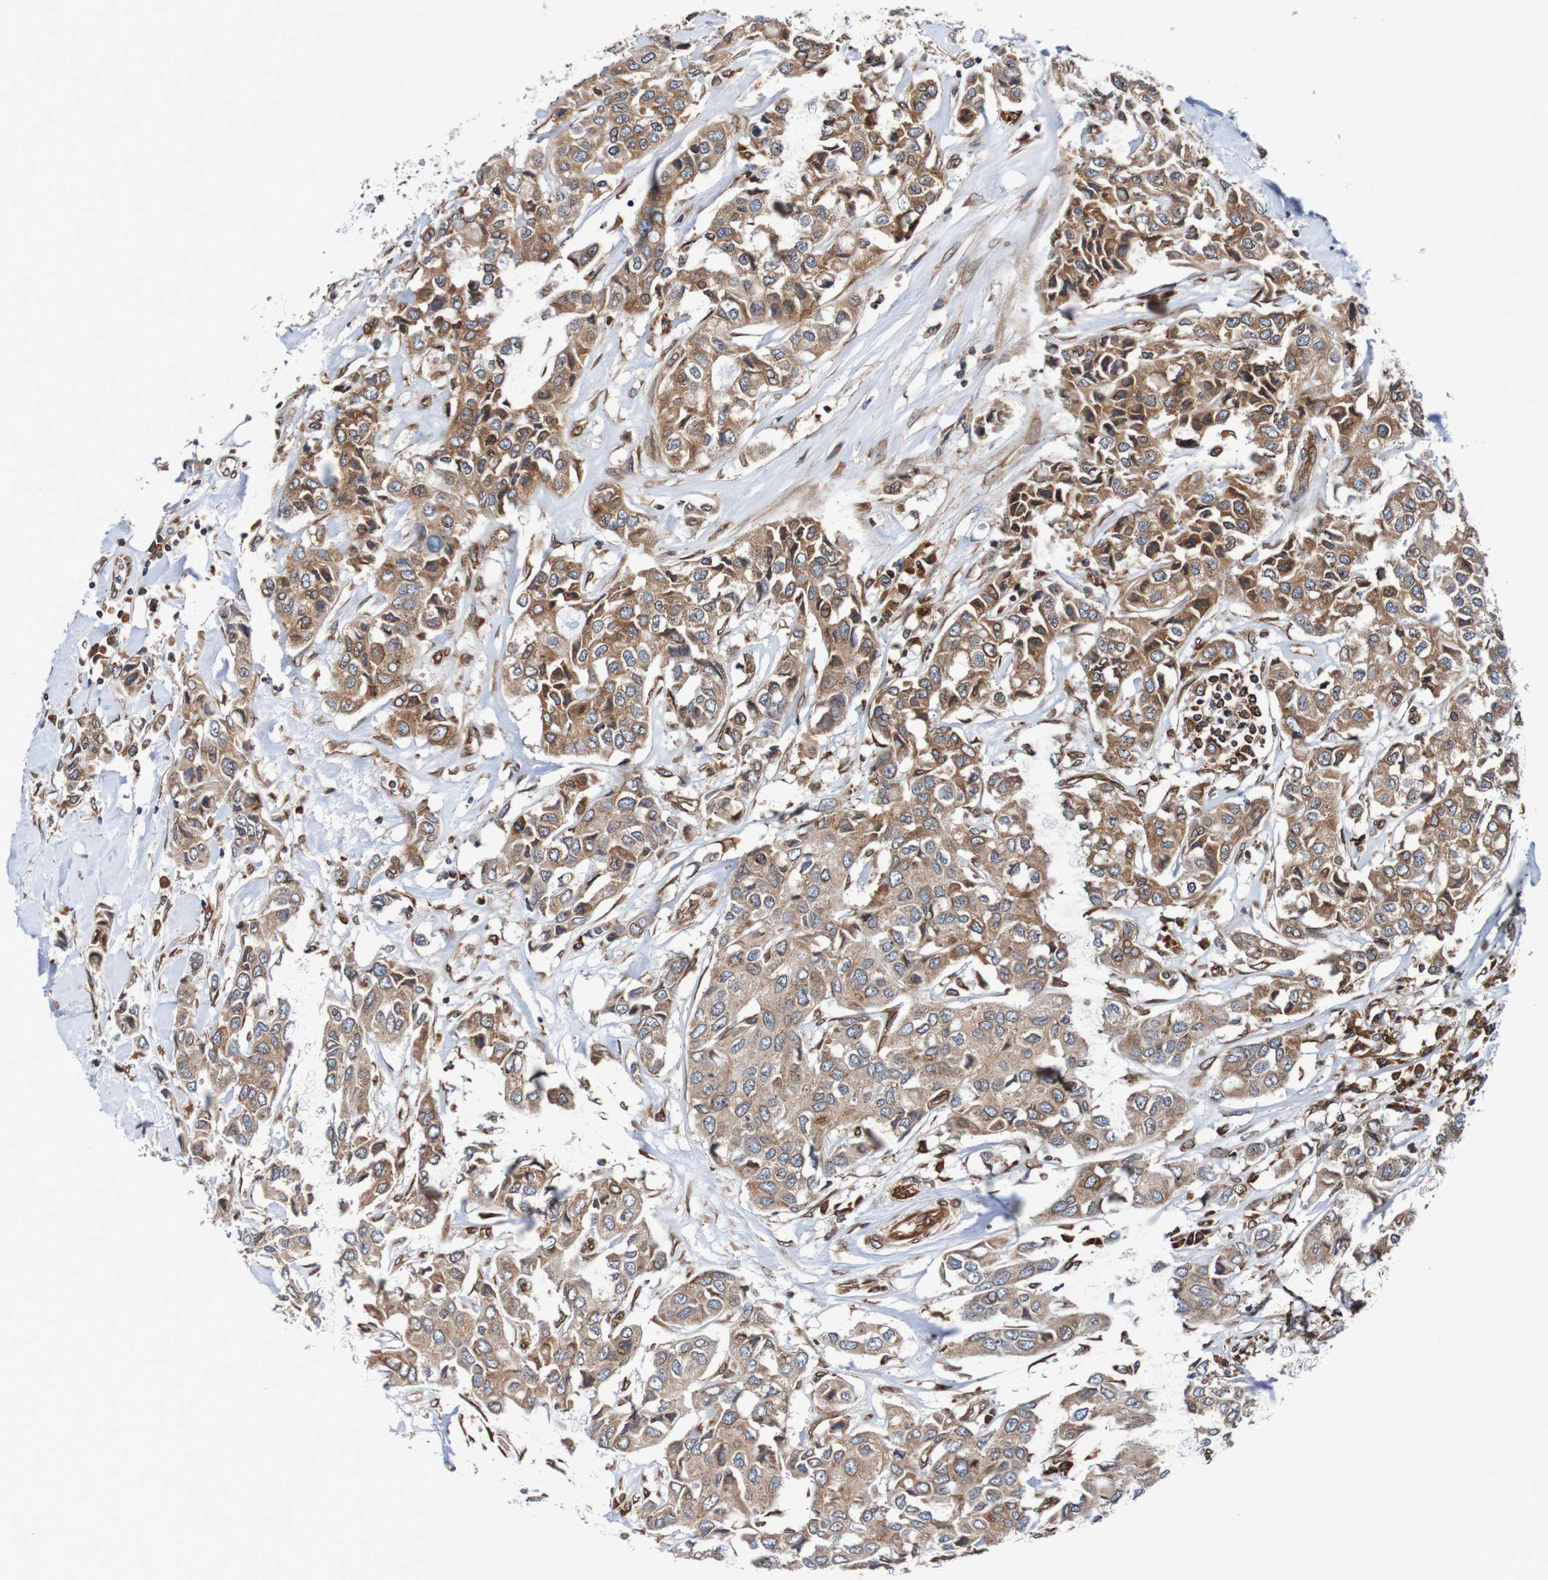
{"staining": {"intensity": "moderate", "quantity": ">75%", "location": "cytoplasmic/membranous"}, "tissue": "breast cancer", "cell_type": "Tumor cells", "image_type": "cancer", "snomed": [{"axis": "morphology", "description": "Duct carcinoma"}, {"axis": "topography", "description": "Breast"}], "caption": "Protein staining by immunohistochemistry shows moderate cytoplasmic/membranous positivity in approximately >75% of tumor cells in breast infiltrating ductal carcinoma.", "gene": "TMEM109", "patient": {"sex": "female", "age": 80}}